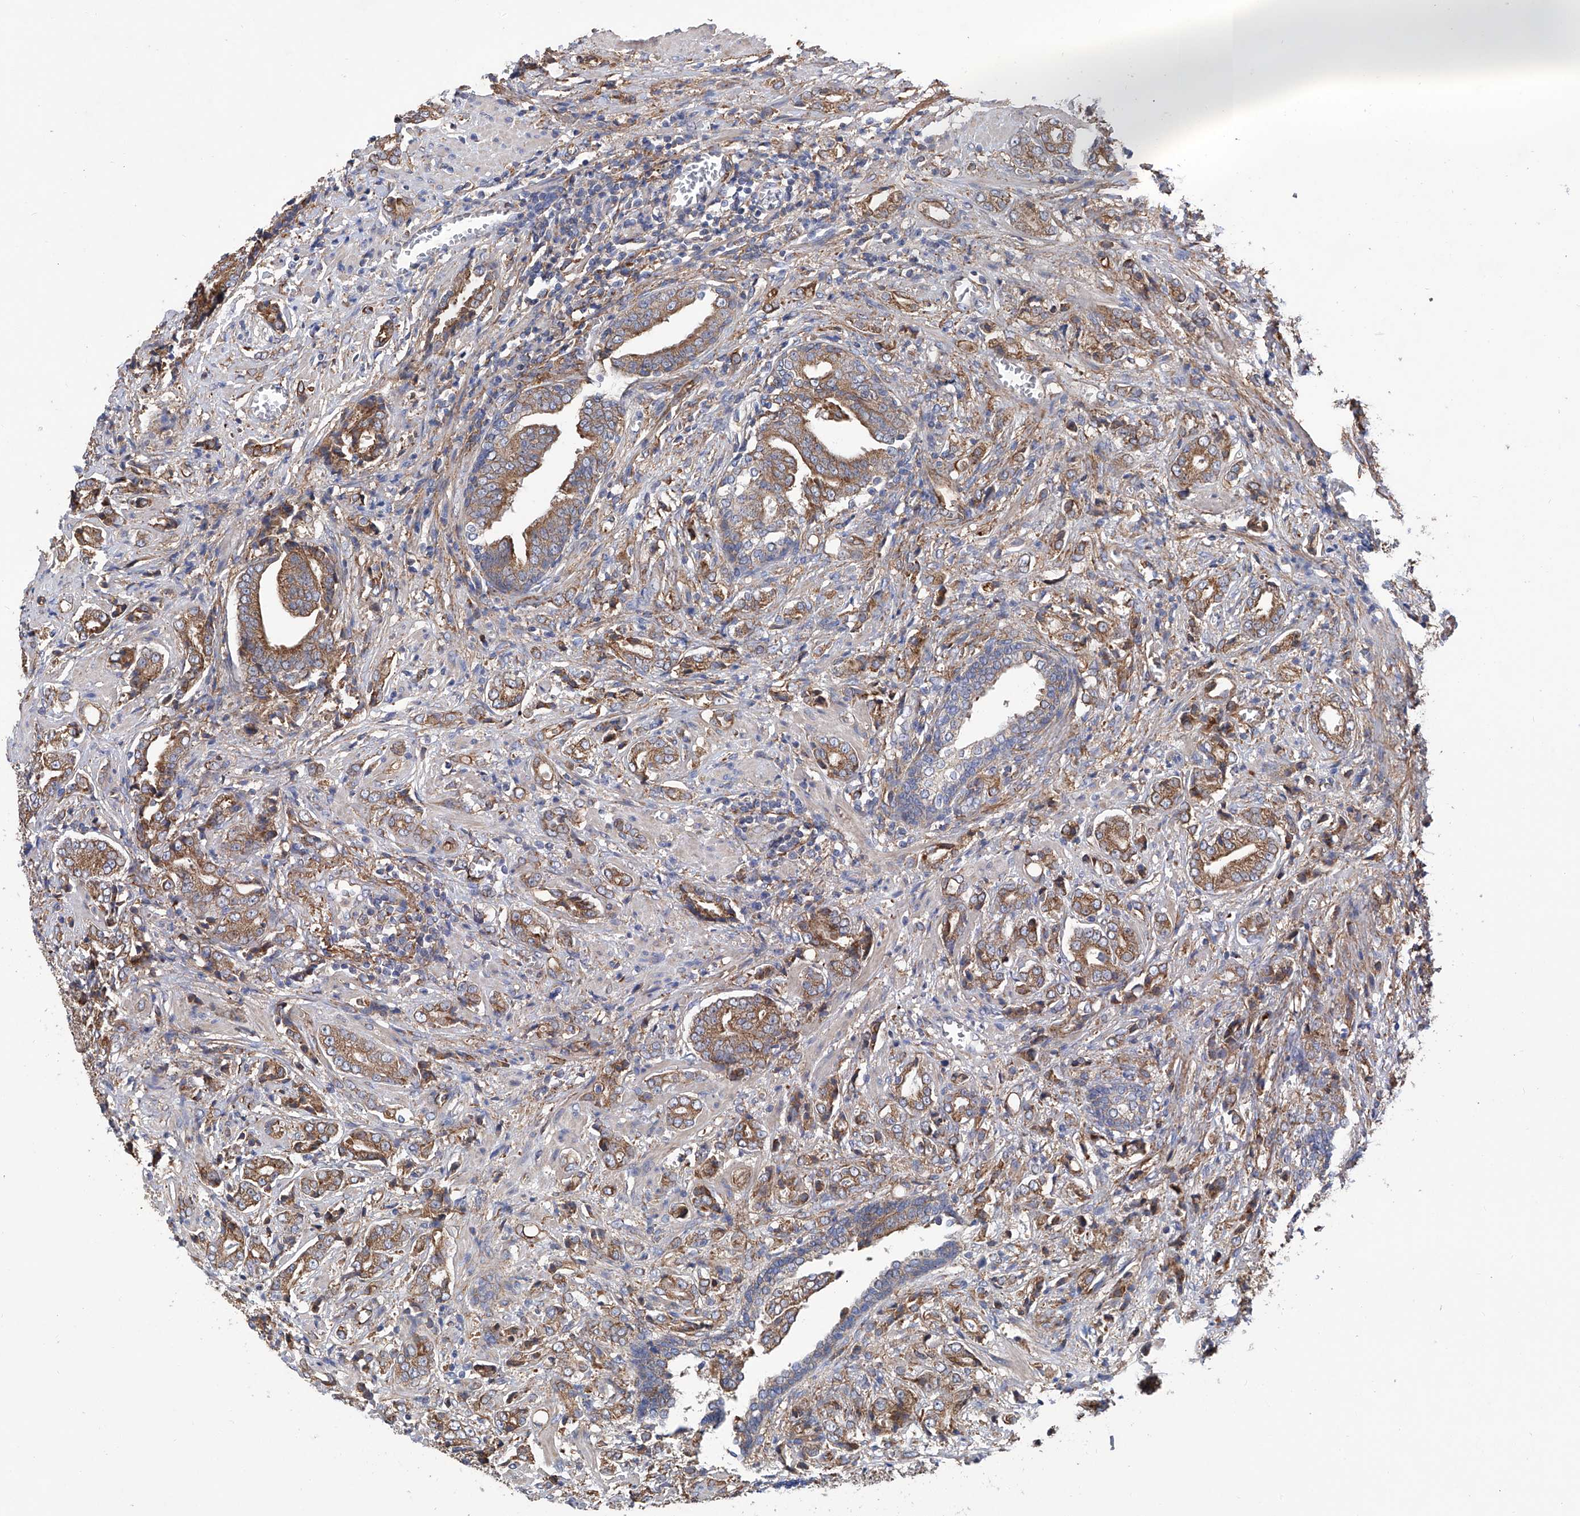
{"staining": {"intensity": "moderate", "quantity": ">75%", "location": "cytoplasmic/membranous"}, "tissue": "prostate cancer", "cell_type": "Tumor cells", "image_type": "cancer", "snomed": [{"axis": "morphology", "description": "Adenocarcinoma, High grade"}, {"axis": "topography", "description": "Prostate"}], "caption": "Moderate cytoplasmic/membranous staining for a protein is appreciated in approximately >75% of tumor cells of prostate cancer using immunohistochemistry (IHC).", "gene": "INPP5B", "patient": {"sex": "male", "age": 57}}